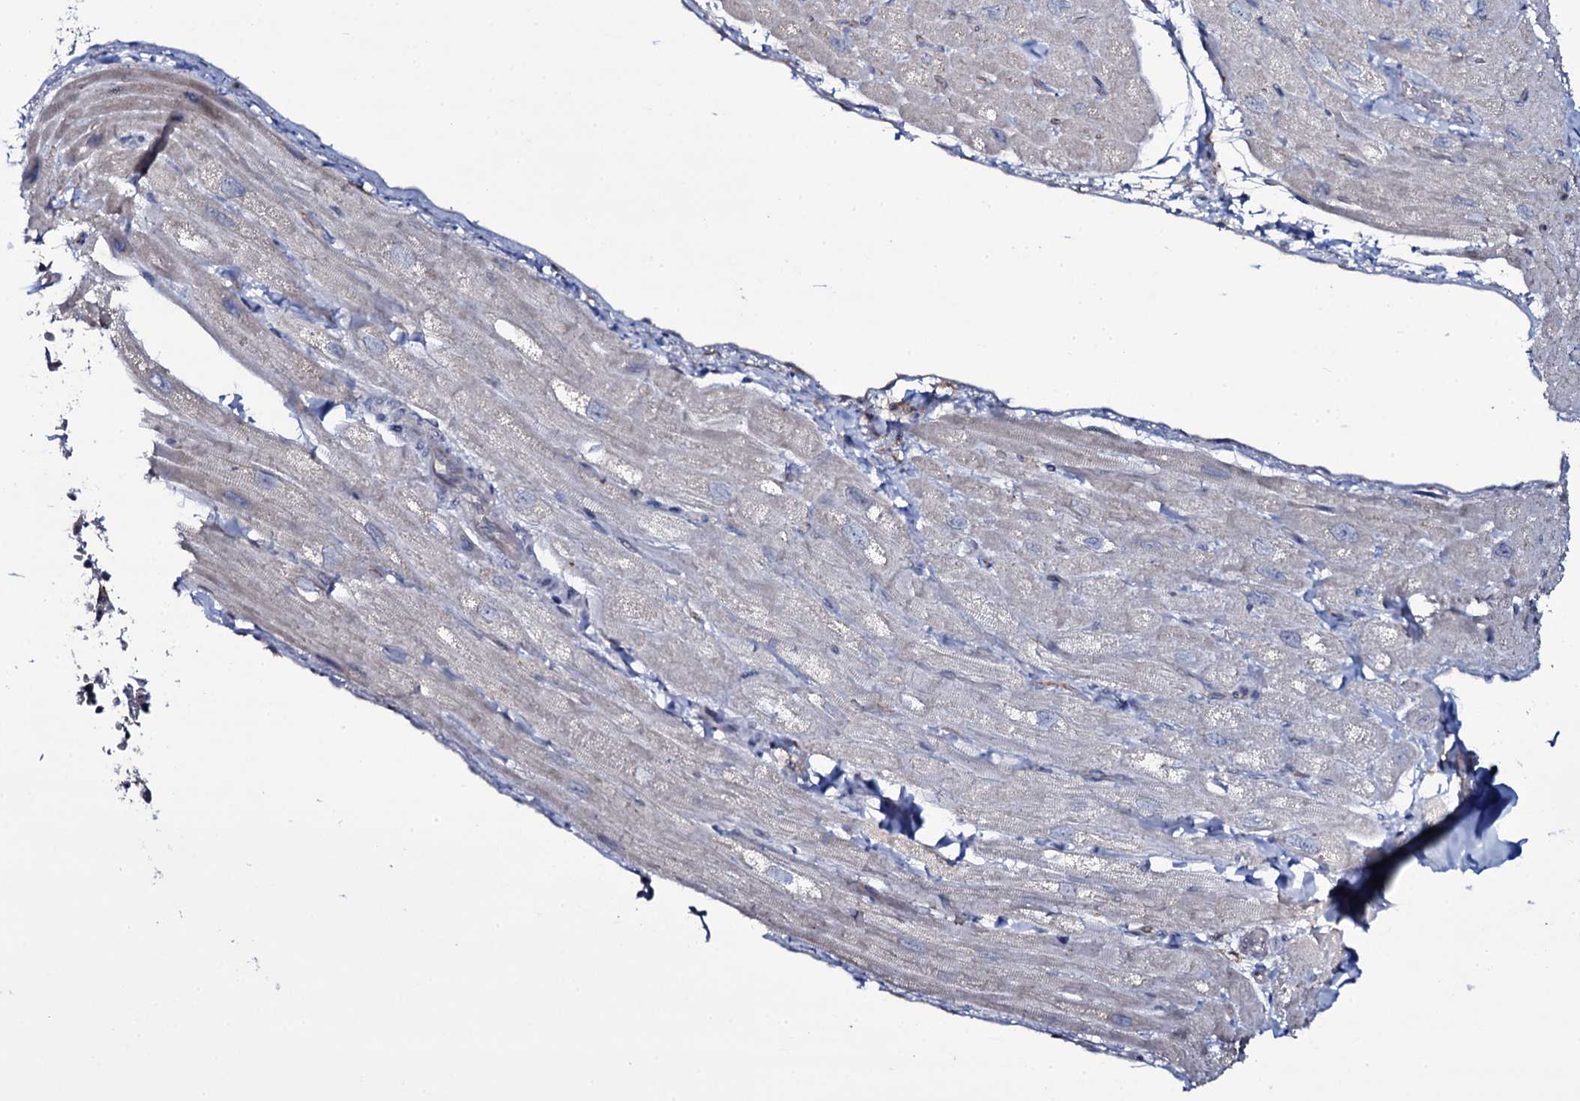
{"staining": {"intensity": "negative", "quantity": "none", "location": "none"}, "tissue": "heart muscle", "cell_type": "Cardiomyocytes", "image_type": "normal", "snomed": [{"axis": "morphology", "description": "Normal tissue, NOS"}, {"axis": "topography", "description": "Heart"}], "caption": "An image of heart muscle stained for a protein shows no brown staining in cardiomyocytes.", "gene": "SNAP23", "patient": {"sex": "male", "age": 65}}